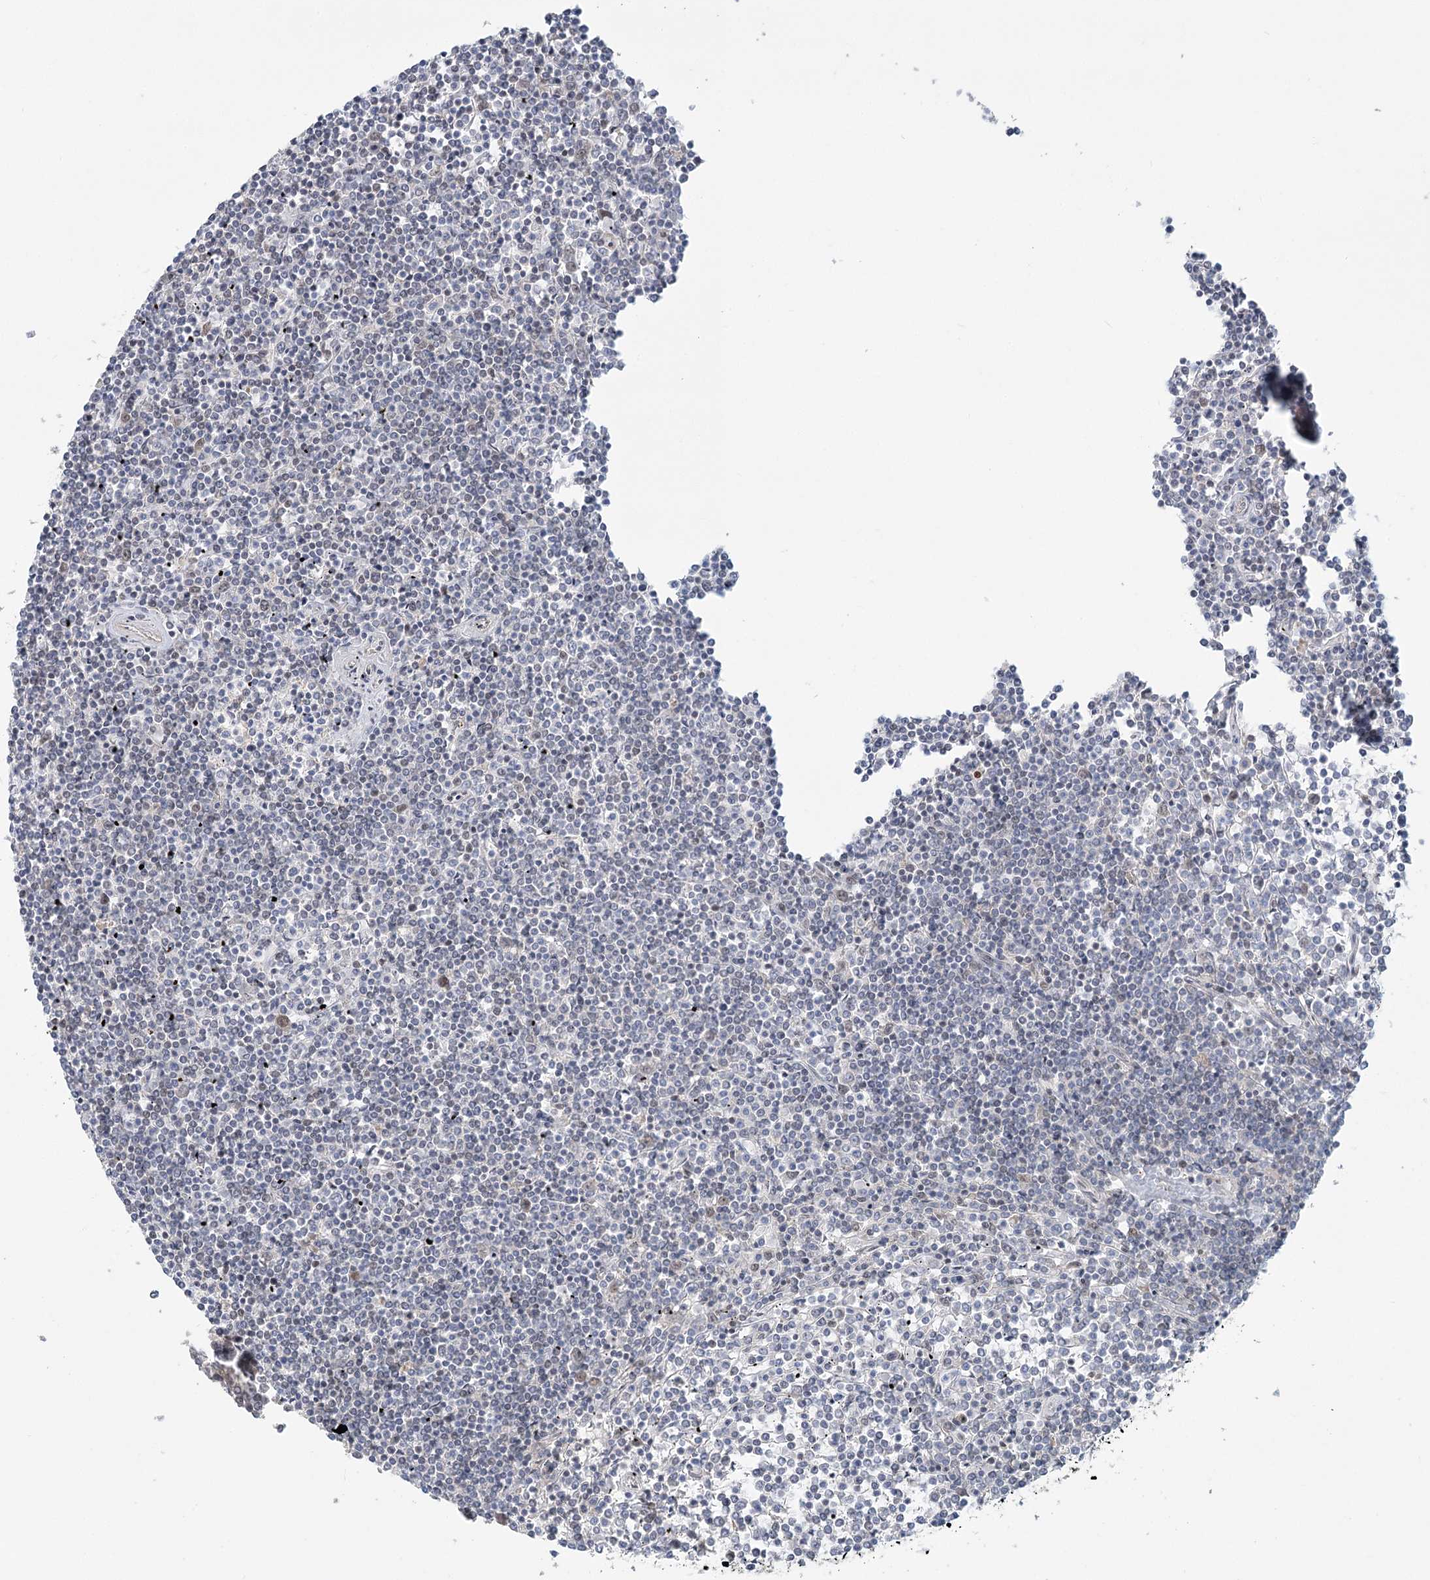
{"staining": {"intensity": "negative", "quantity": "none", "location": "none"}, "tissue": "lymphoma", "cell_type": "Tumor cells", "image_type": "cancer", "snomed": [{"axis": "morphology", "description": "Malignant lymphoma, non-Hodgkin's type, Low grade"}, {"axis": "topography", "description": "Spleen"}], "caption": "Immunohistochemistry (IHC) micrograph of neoplastic tissue: human lymphoma stained with DAB (3,3'-diaminobenzidine) reveals no significant protein expression in tumor cells.", "gene": "R3HCC1L", "patient": {"sex": "female", "age": 19}}